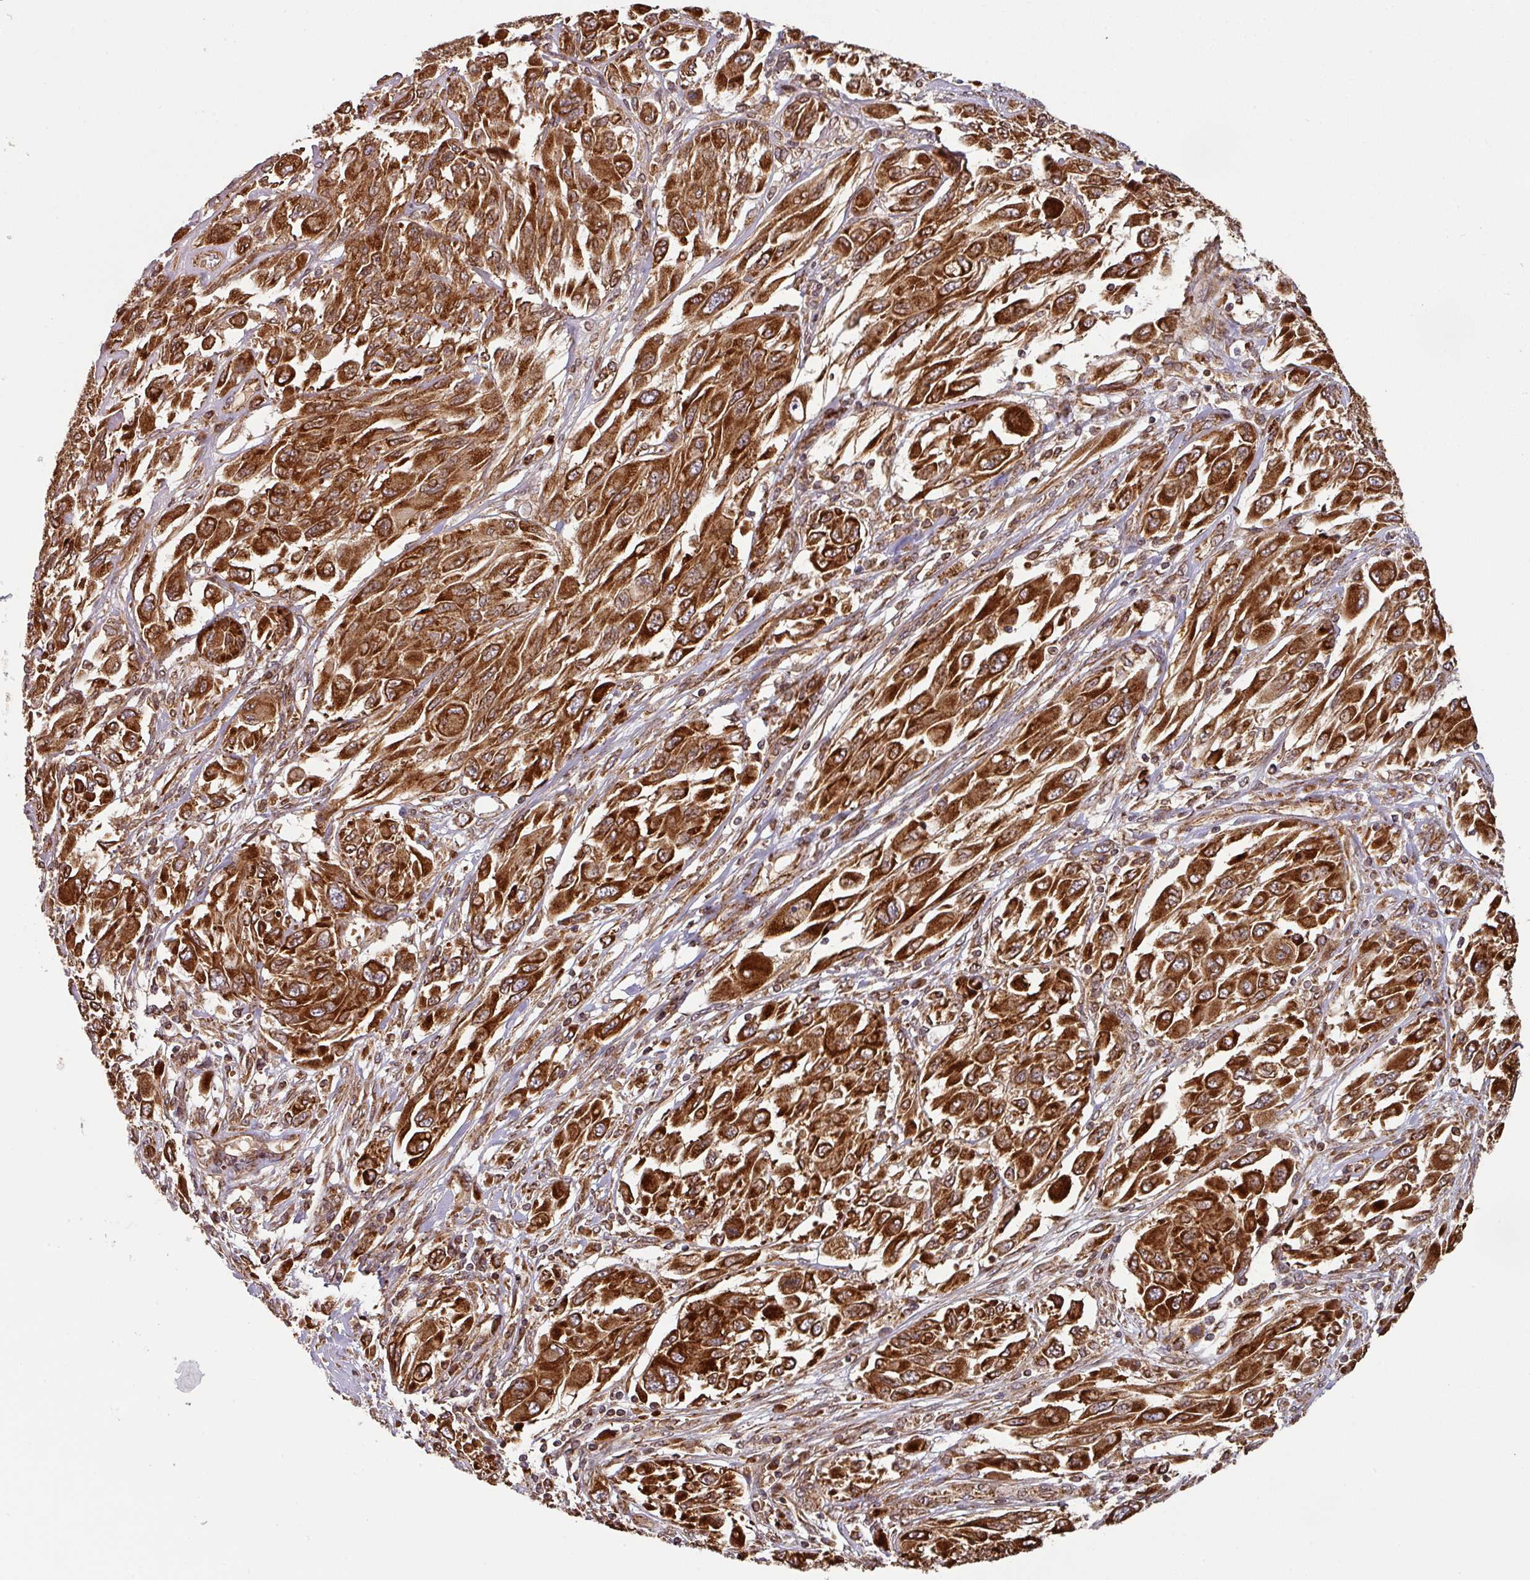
{"staining": {"intensity": "strong", "quantity": ">75%", "location": "cytoplasmic/membranous"}, "tissue": "melanoma", "cell_type": "Tumor cells", "image_type": "cancer", "snomed": [{"axis": "morphology", "description": "Malignant melanoma, NOS"}, {"axis": "topography", "description": "Skin"}], "caption": "Approximately >75% of tumor cells in human malignant melanoma exhibit strong cytoplasmic/membranous protein expression as visualized by brown immunohistochemical staining.", "gene": "TRAP1", "patient": {"sex": "female", "age": 91}}